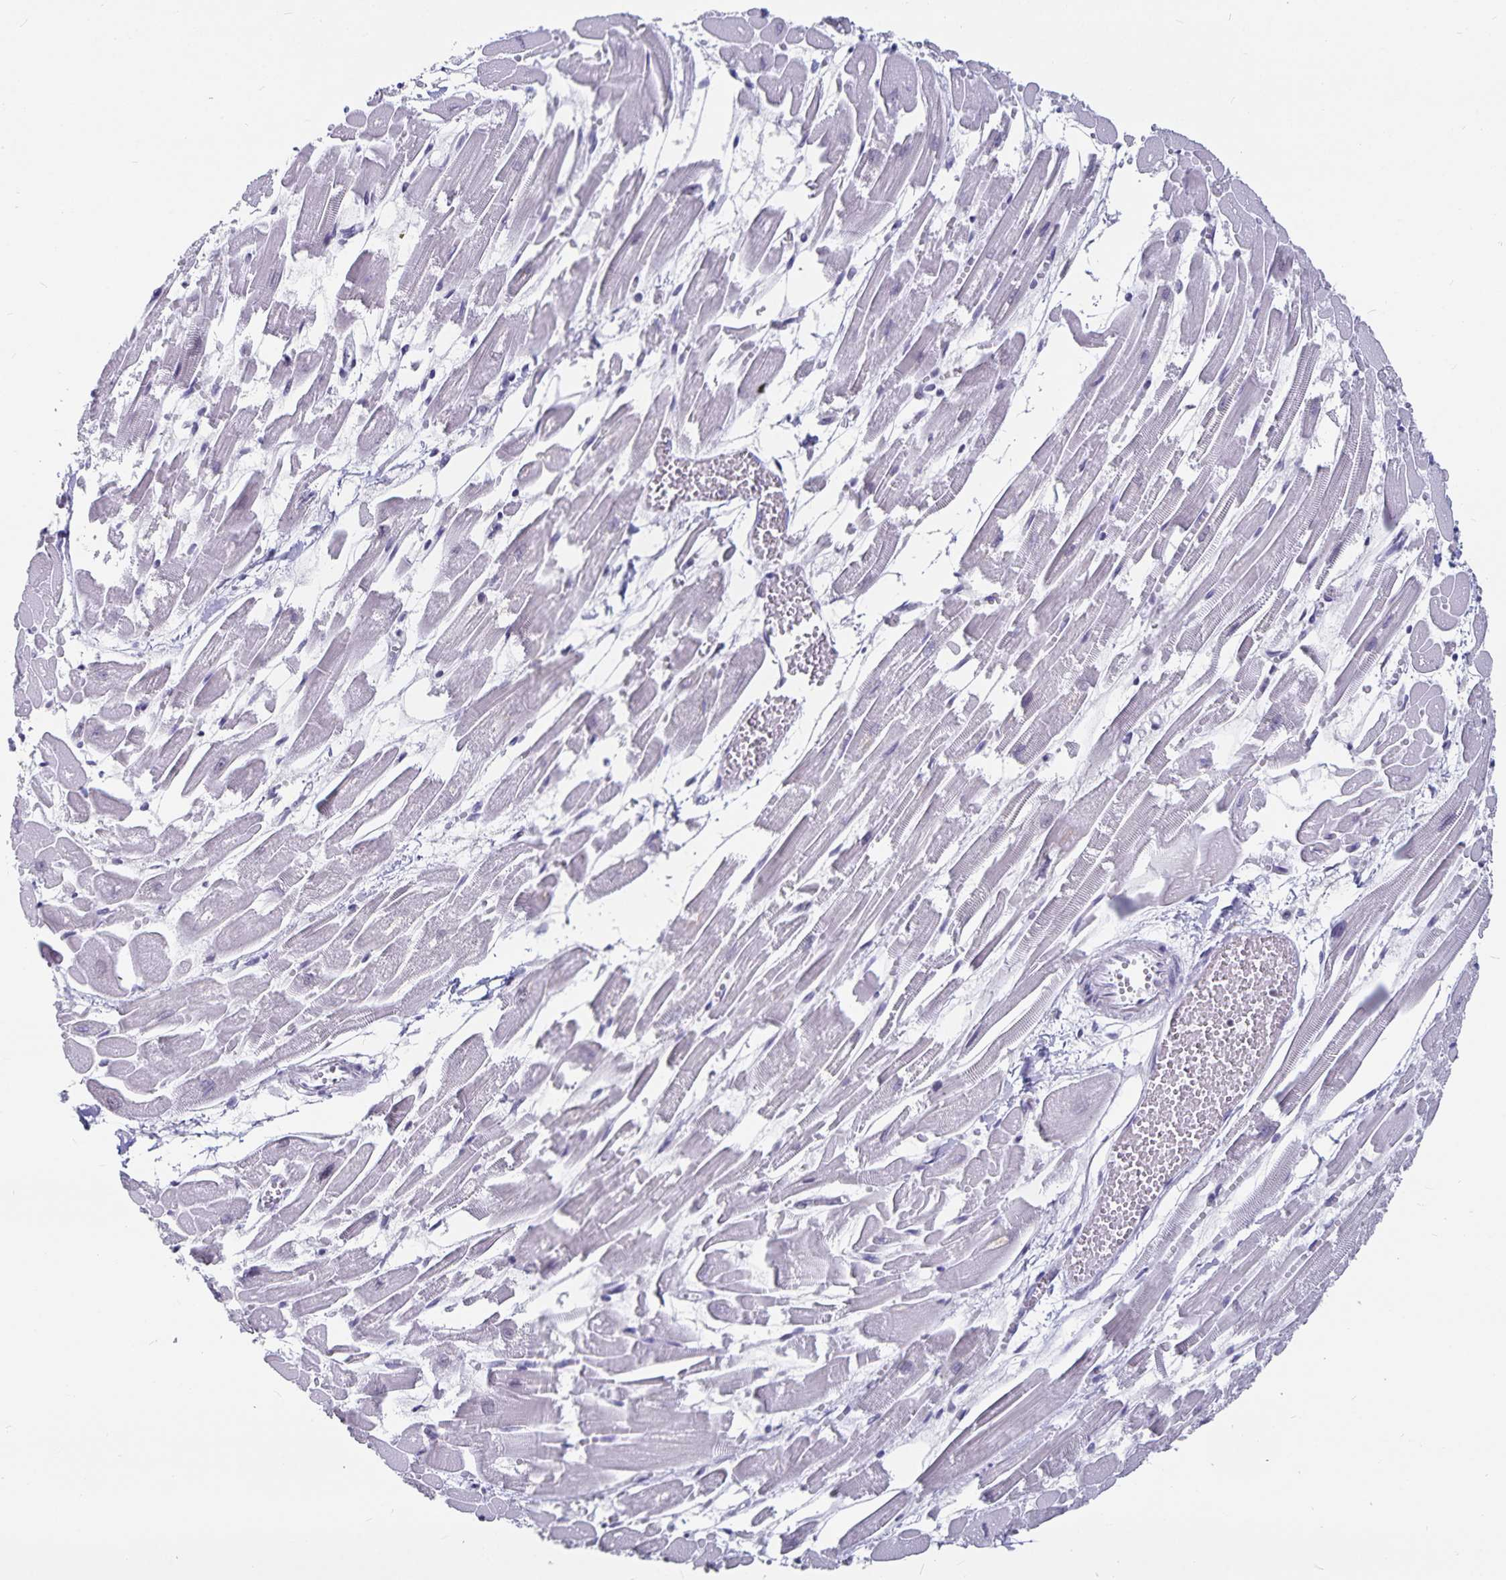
{"staining": {"intensity": "moderate", "quantity": "<25%", "location": "nuclear"}, "tissue": "heart muscle", "cell_type": "Cardiomyocytes", "image_type": "normal", "snomed": [{"axis": "morphology", "description": "Normal tissue, NOS"}, {"axis": "topography", "description": "Heart"}], "caption": "Heart muscle stained with immunohistochemistry reveals moderate nuclear positivity in approximately <25% of cardiomyocytes. (DAB IHC, brown staining for protein, blue staining for nuclei).", "gene": "PBX2", "patient": {"sex": "female", "age": 52}}